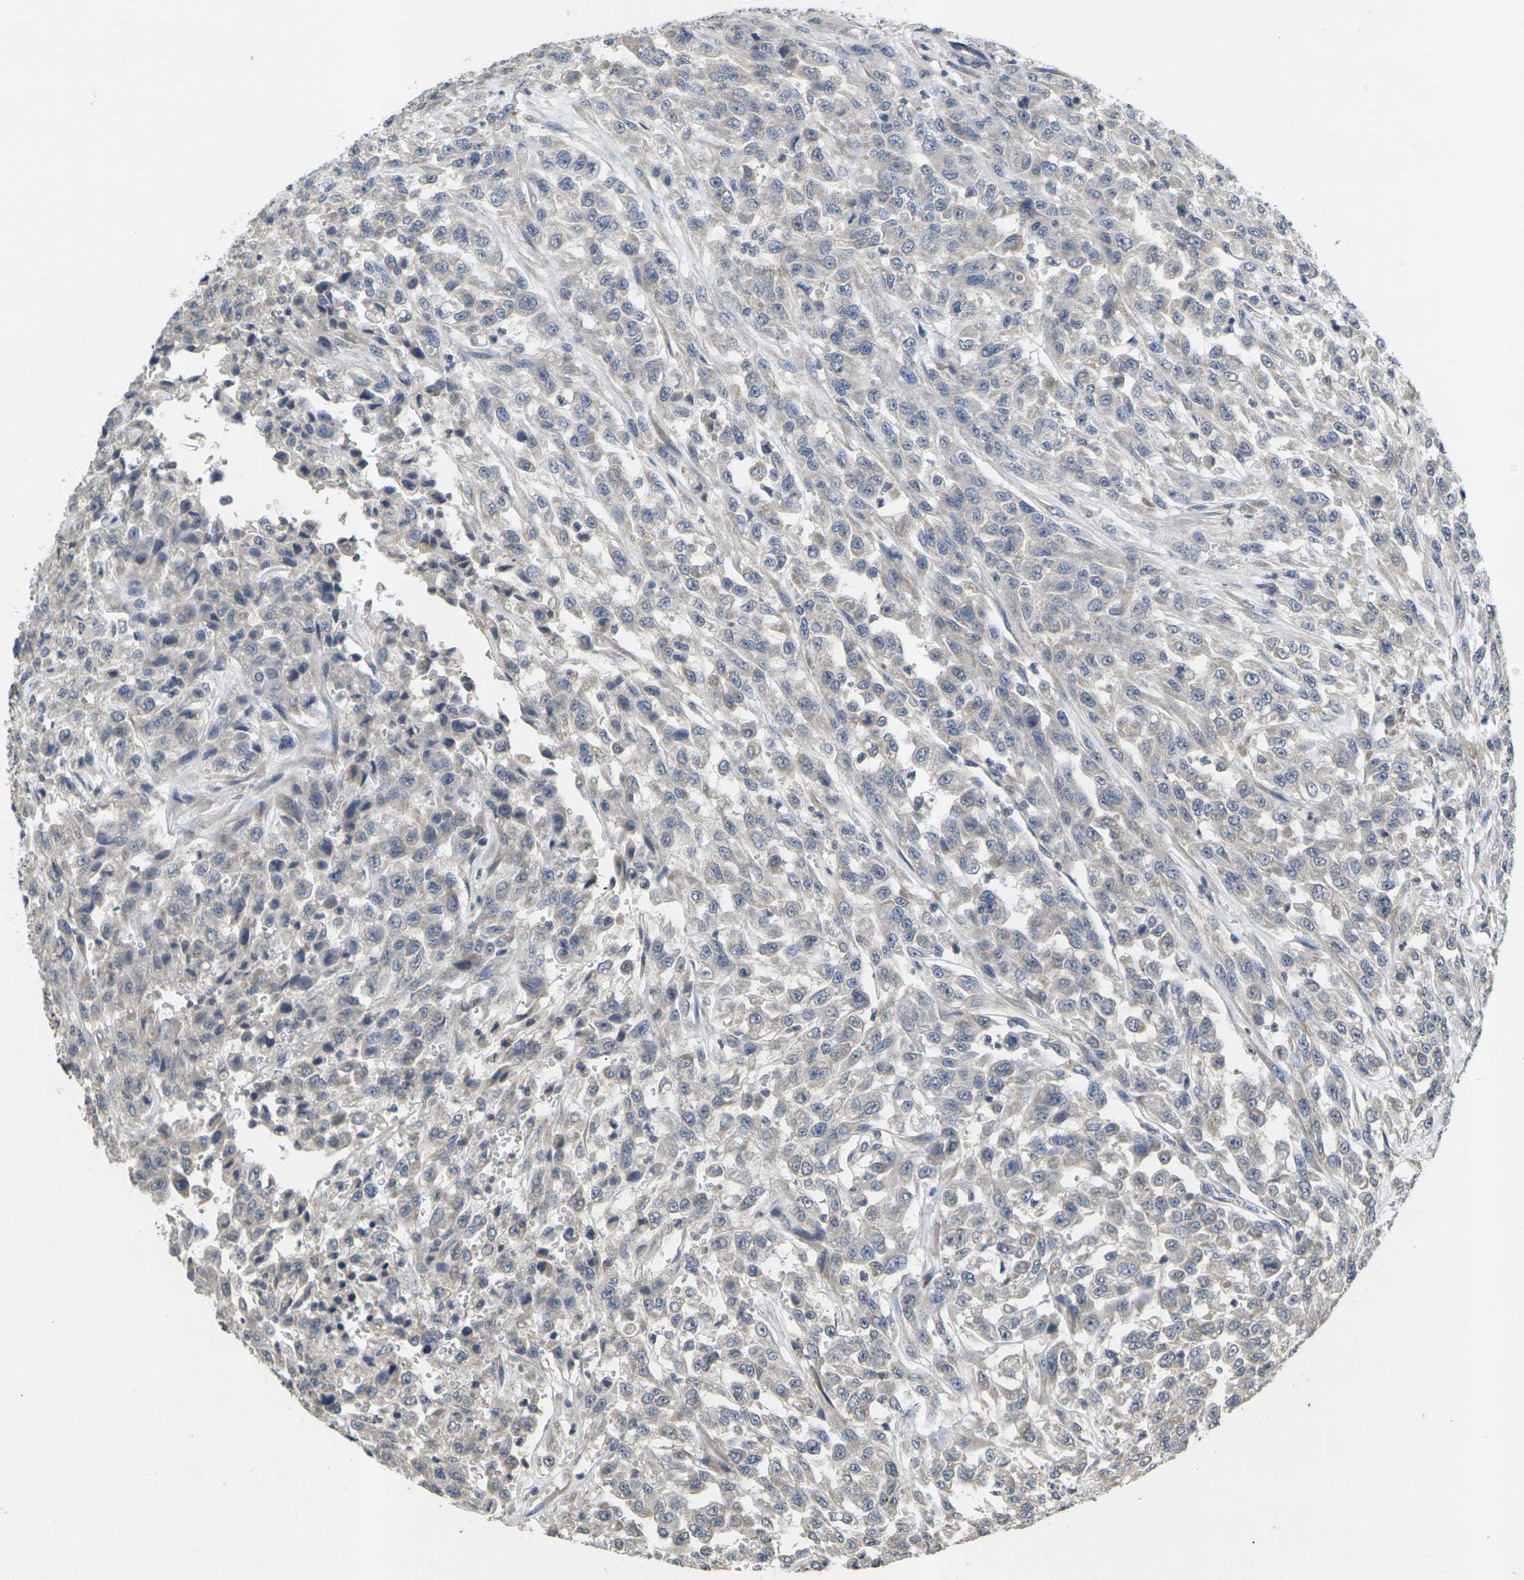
{"staining": {"intensity": "negative", "quantity": "none", "location": "none"}, "tissue": "urothelial cancer", "cell_type": "Tumor cells", "image_type": "cancer", "snomed": [{"axis": "morphology", "description": "Urothelial carcinoma, High grade"}, {"axis": "topography", "description": "Urinary bladder"}], "caption": "A micrograph of high-grade urothelial carcinoma stained for a protein shows no brown staining in tumor cells.", "gene": "SLC2A2", "patient": {"sex": "male", "age": 46}}